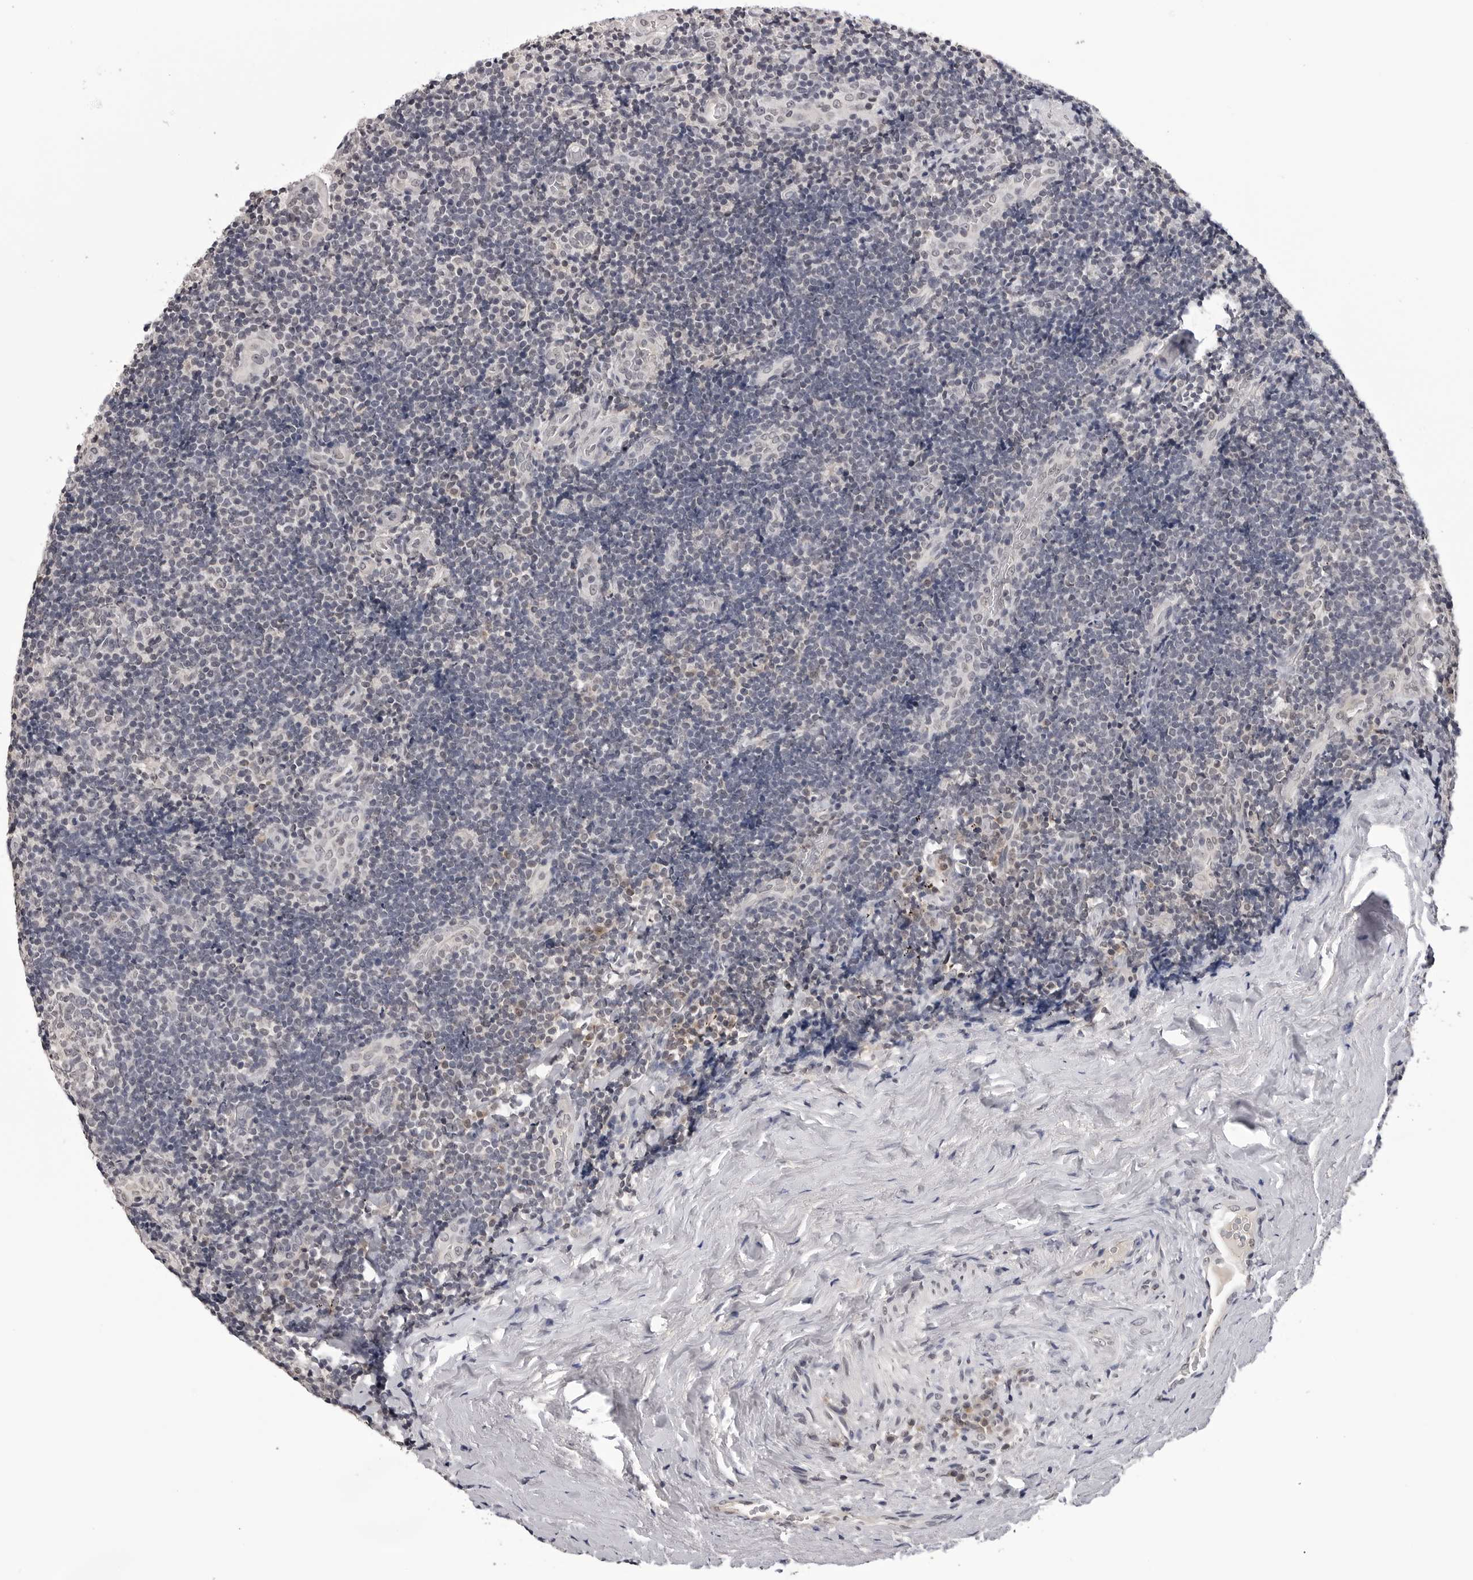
{"staining": {"intensity": "negative", "quantity": "none", "location": "none"}, "tissue": "lymphoma", "cell_type": "Tumor cells", "image_type": "cancer", "snomed": [{"axis": "morphology", "description": "Malignant lymphoma, non-Hodgkin's type, High grade"}, {"axis": "topography", "description": "Tonsil"}], "caption": "Tumor cells show no significant protein expression in lymphoma.", "gene": "CDK20", "patient": {"sex": "female", "age": 36}}